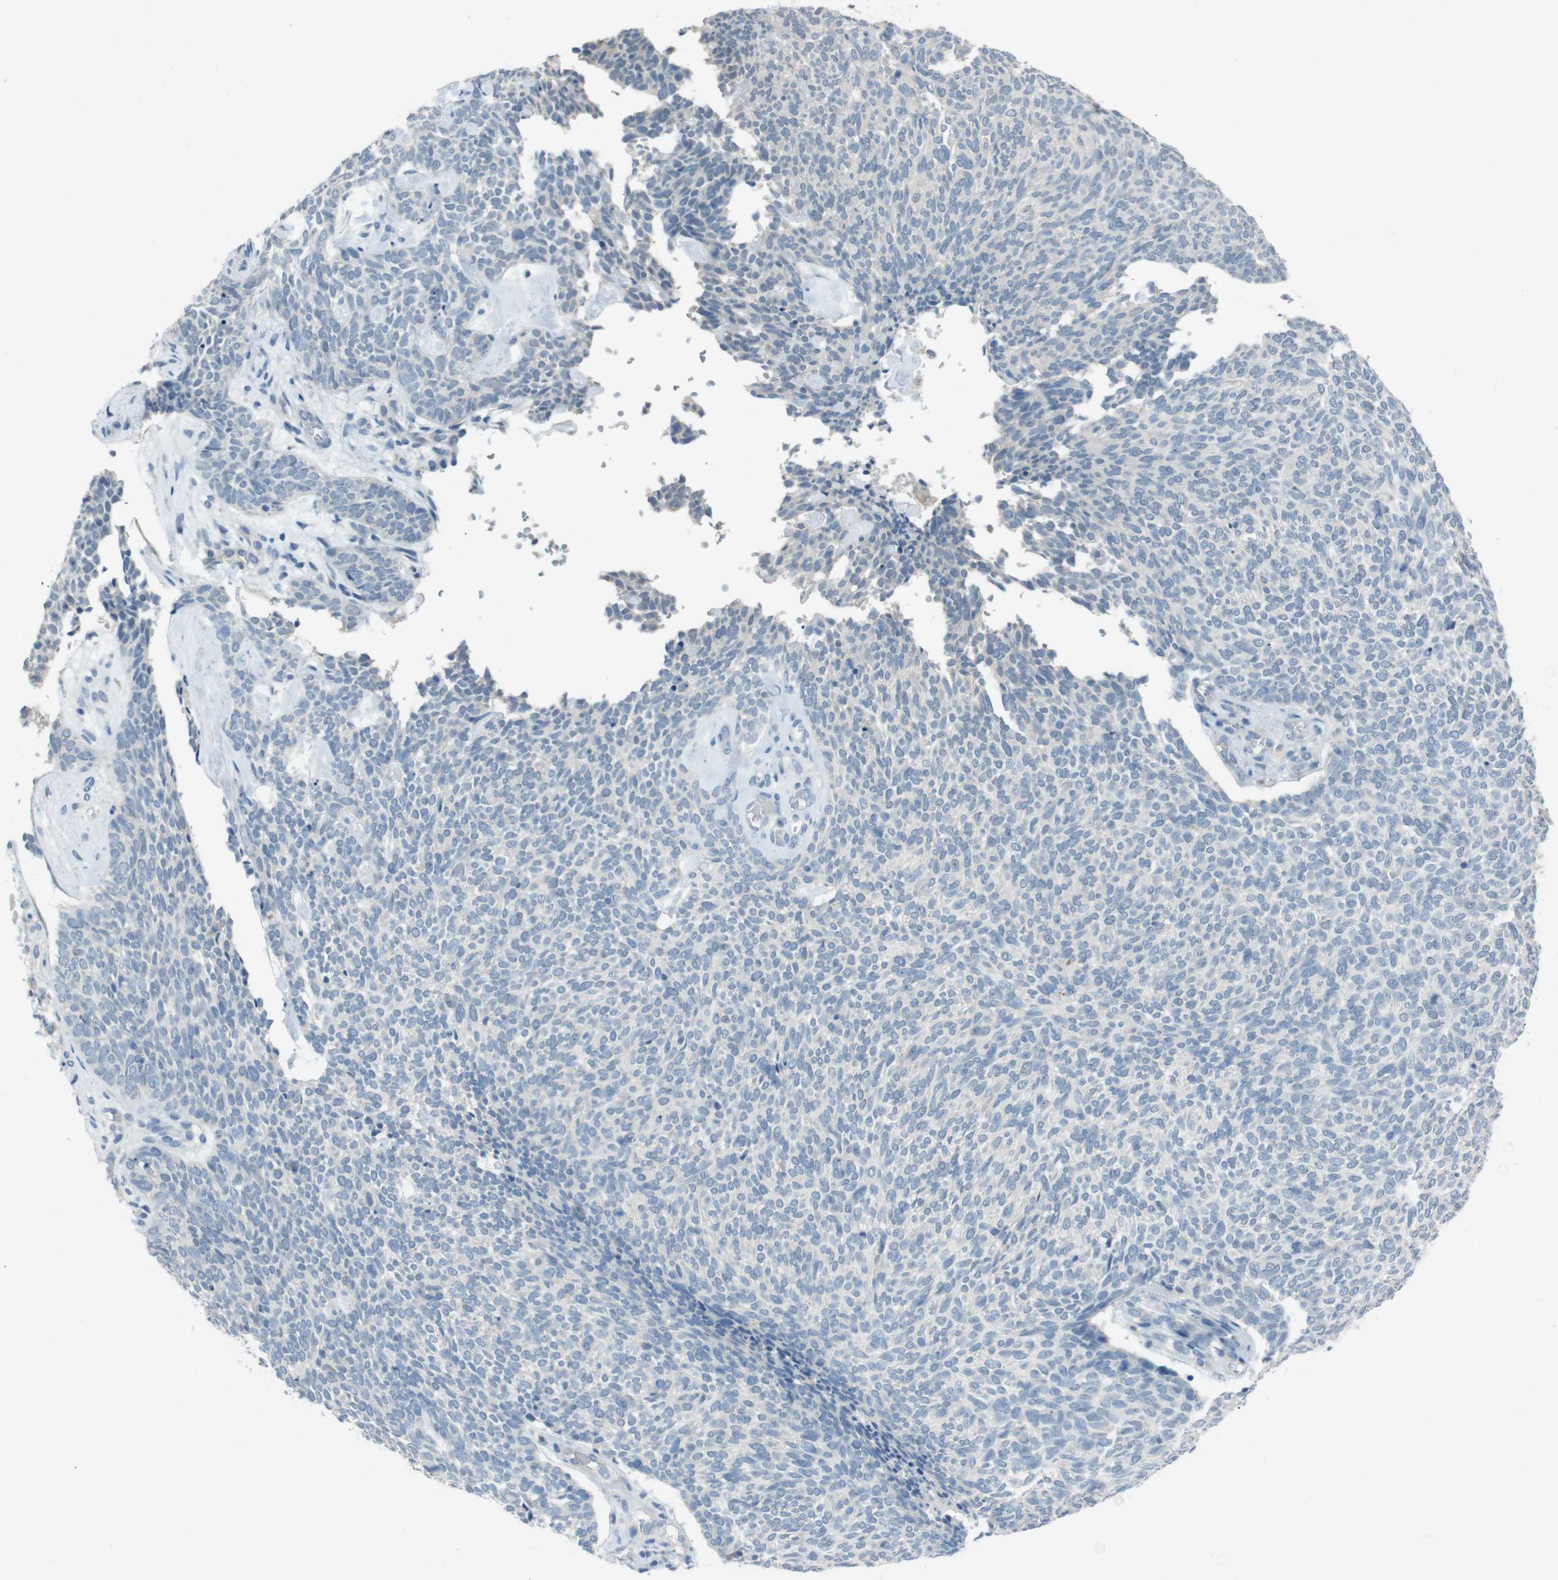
{"staining": {"intensity": "negative", "quantity": "none", "location": "none"}, "tissue": "skin cancer", "cell_type": "Tumor cells", "image_type": "cancer", "snomed": [{"axis": "morphology", "description": "Basal cell carcinoma"}, {"axis": "topography", "description": "Skin"}], "caption": "This is an immunohistochemistry photomicrograph of human basal cell carcinoma (skin). There is no expression in tumor cells.", "gene": "ENTPD7", "patient": {"sex": "female", "age": 84}}